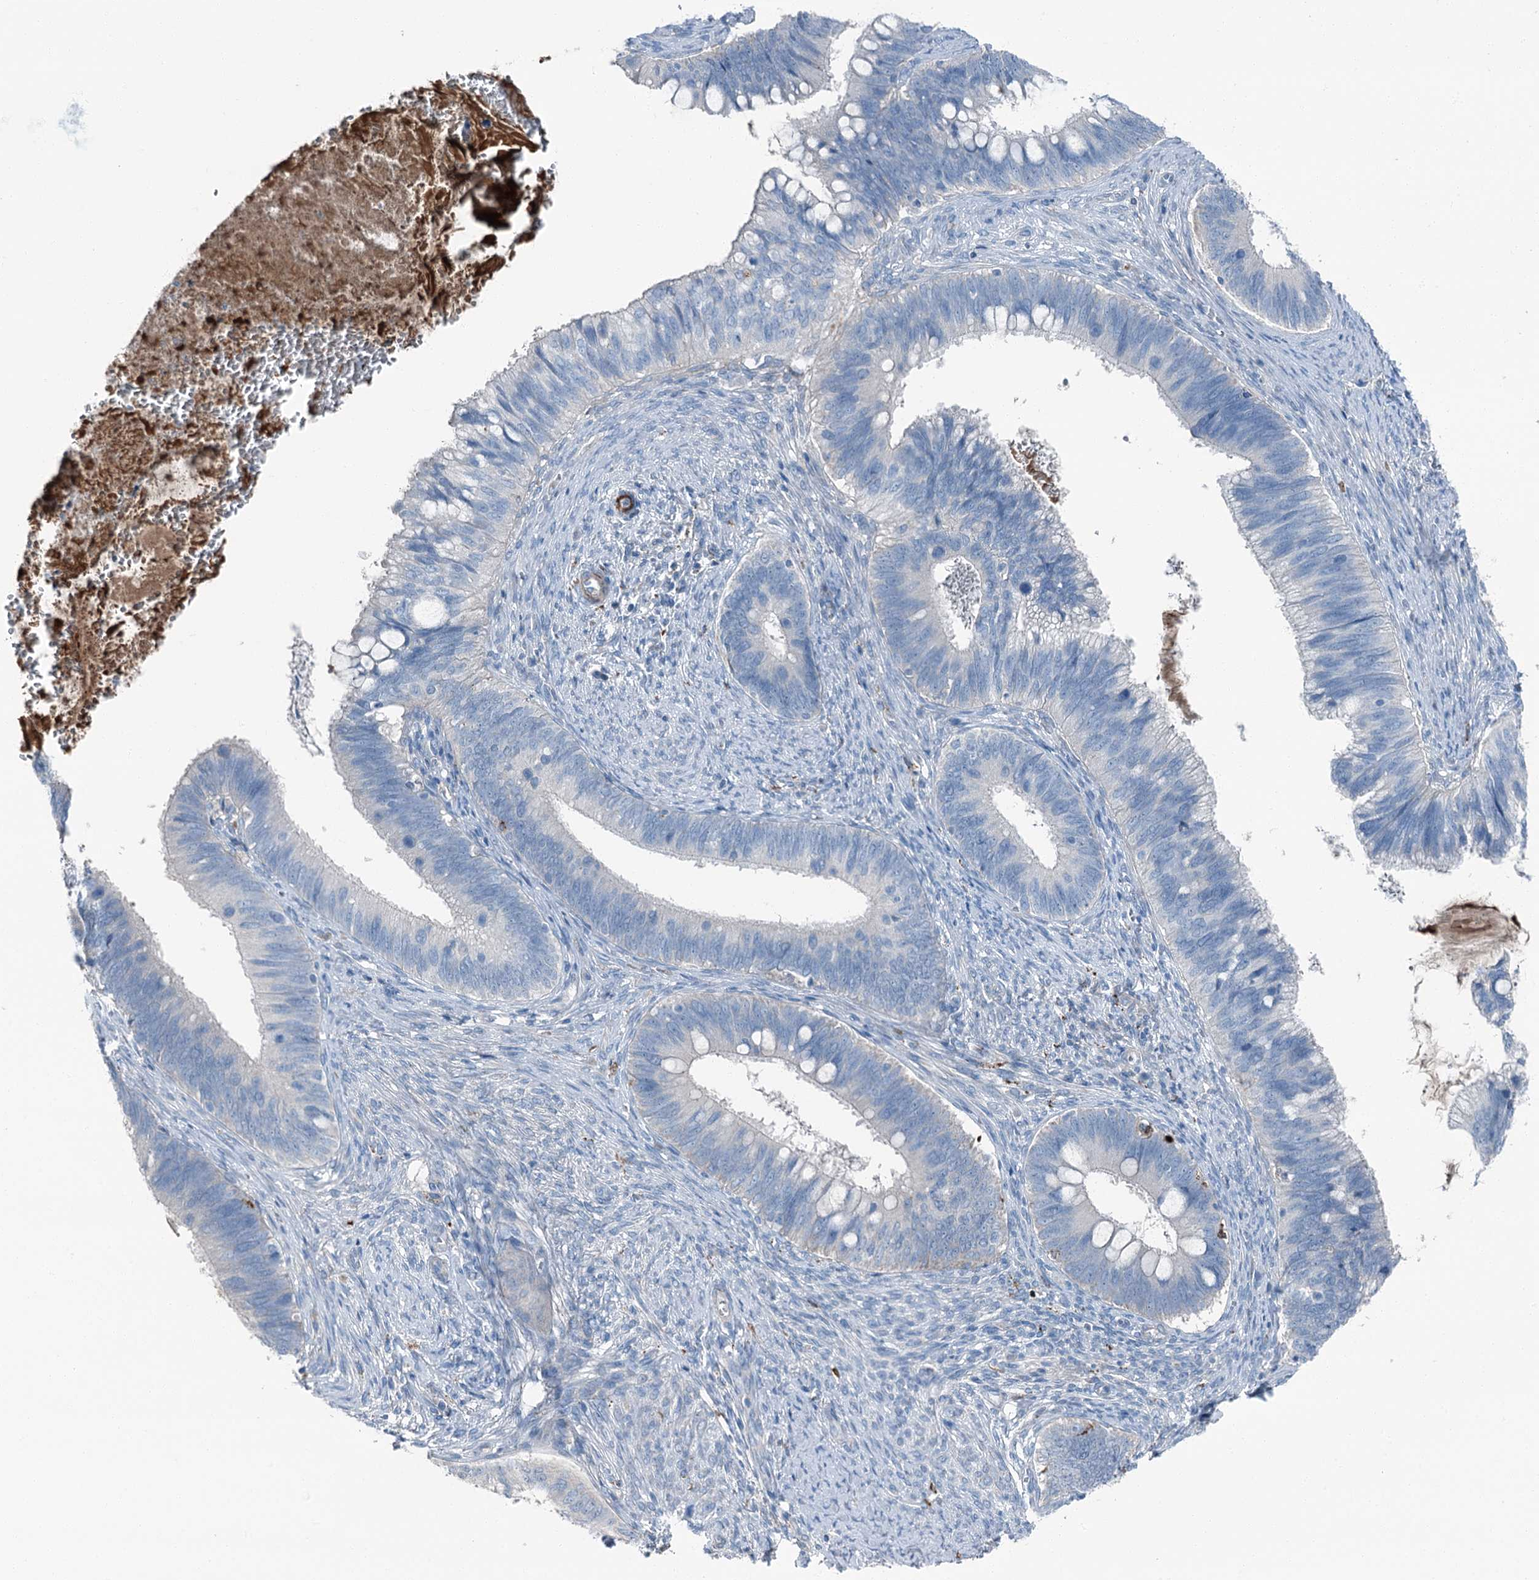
{"staining": {"intensity": "negative", "quantity": "none", "location": "none"}, "tissue": "cervical cancer", "cell_type": "Tumor cells", "image_type": "cancer", "snomed": [{"axis": "morphology", "description": "Adenocarcinoma, NOS"}, {"axis": "topography", "description": "Cervix"}], "caption": "Immunohistochemistry micrograph of neoplastic tissue: human adenocarcinoma (cervical) stained with DAB displays no significant protein expression in tumor cells. The staining is performed using DAB brown chromogen with nuclei counter-stained in using hematoxylin.", "gene": "AXL", "patient": {"sex": "female", "age": 42}}